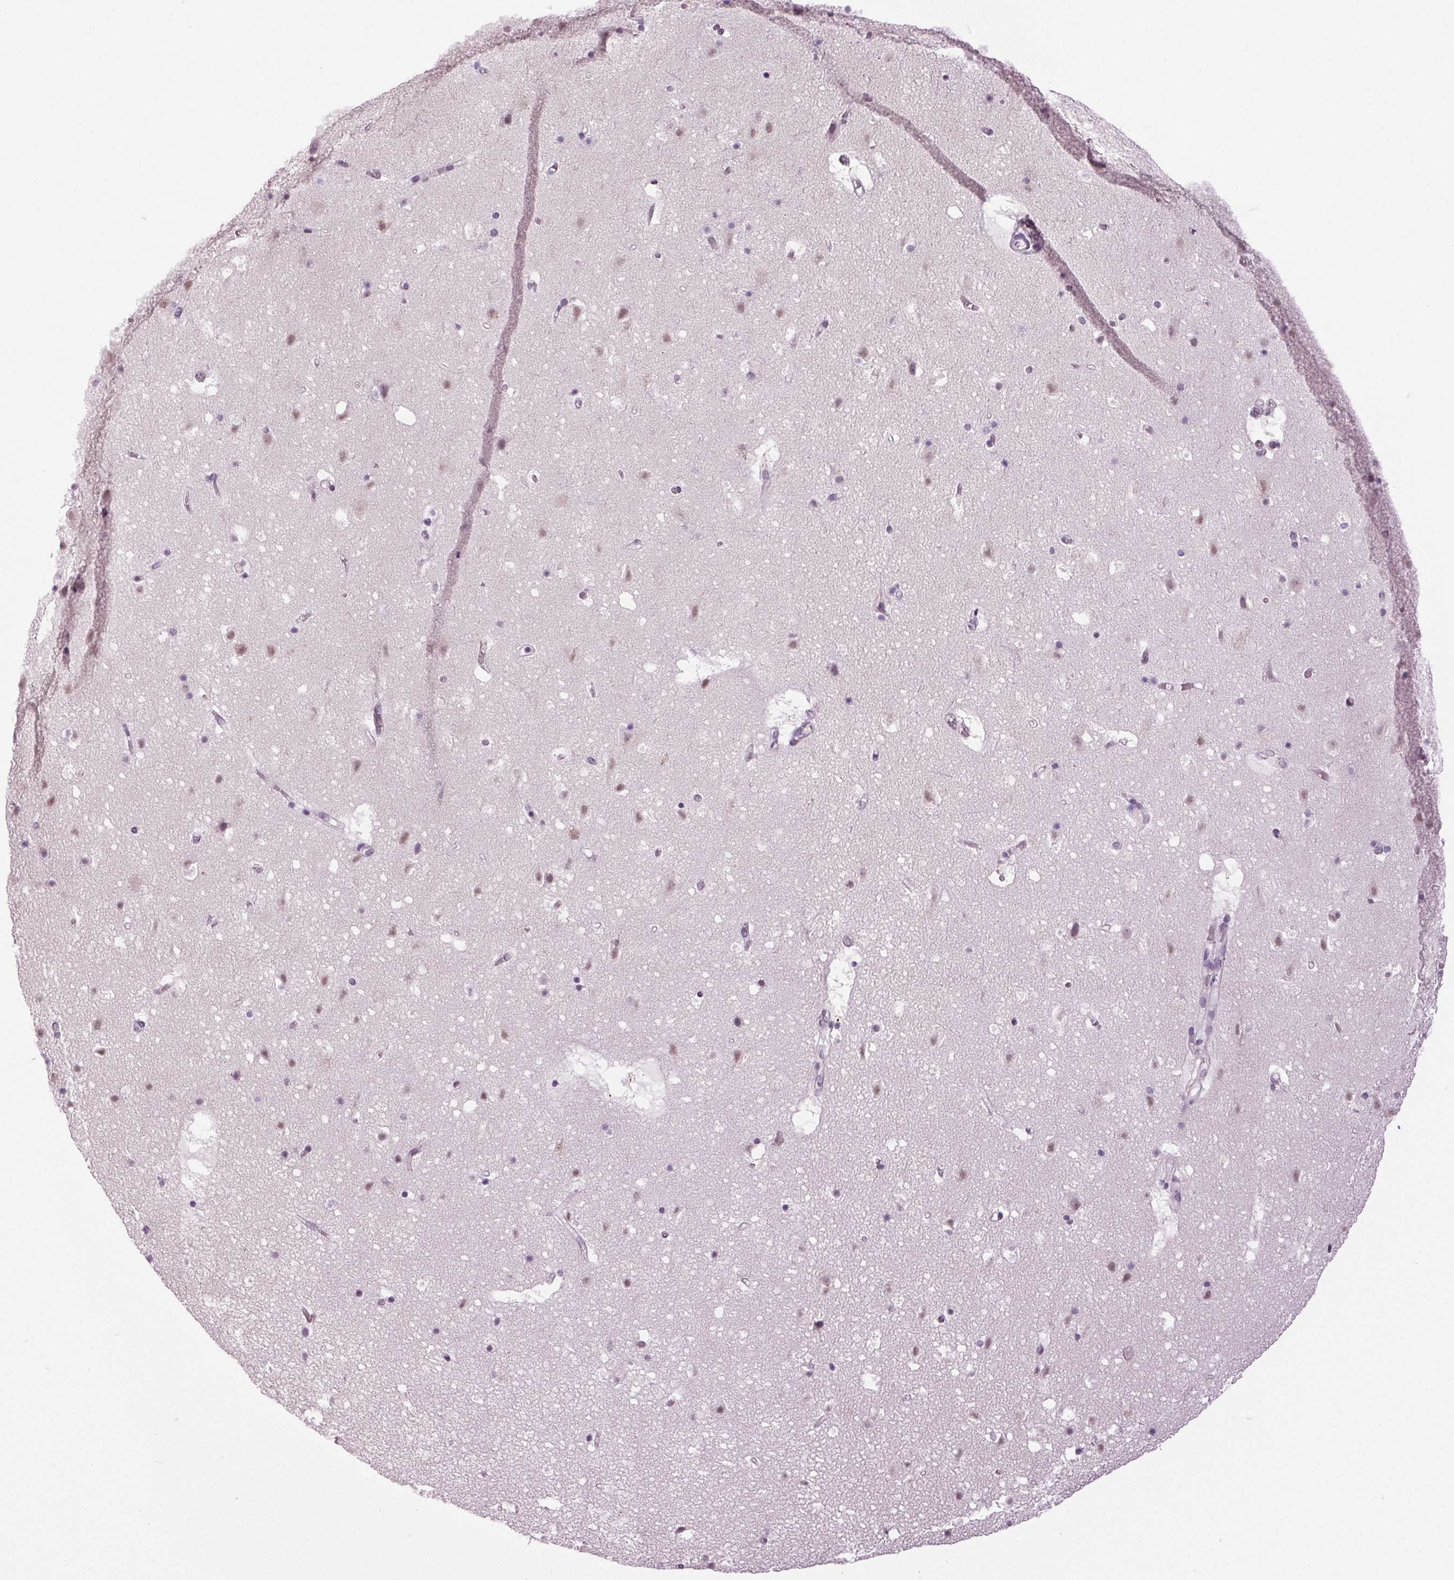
{"staining": {"intensity": "negative", "quantity": "none", "location": "none"}, "tissue": "cerebral cortex", "cell_type": "Endothelial cells", "image_type": "normal", "snomed": [{"axis": "morphology", "description": "Normal tissue, NOS"}, {"axis": "topography", "description": "Cerebral cortex"}], "caption": "Immunohistochemical staining of benign cerebral cortex demonstrates no significant expression in endothelial cells. (DAB immunohistochemistry, high magnification).", "gene": "DNAH12", "patient": {"sex": "female", "age": 42}}